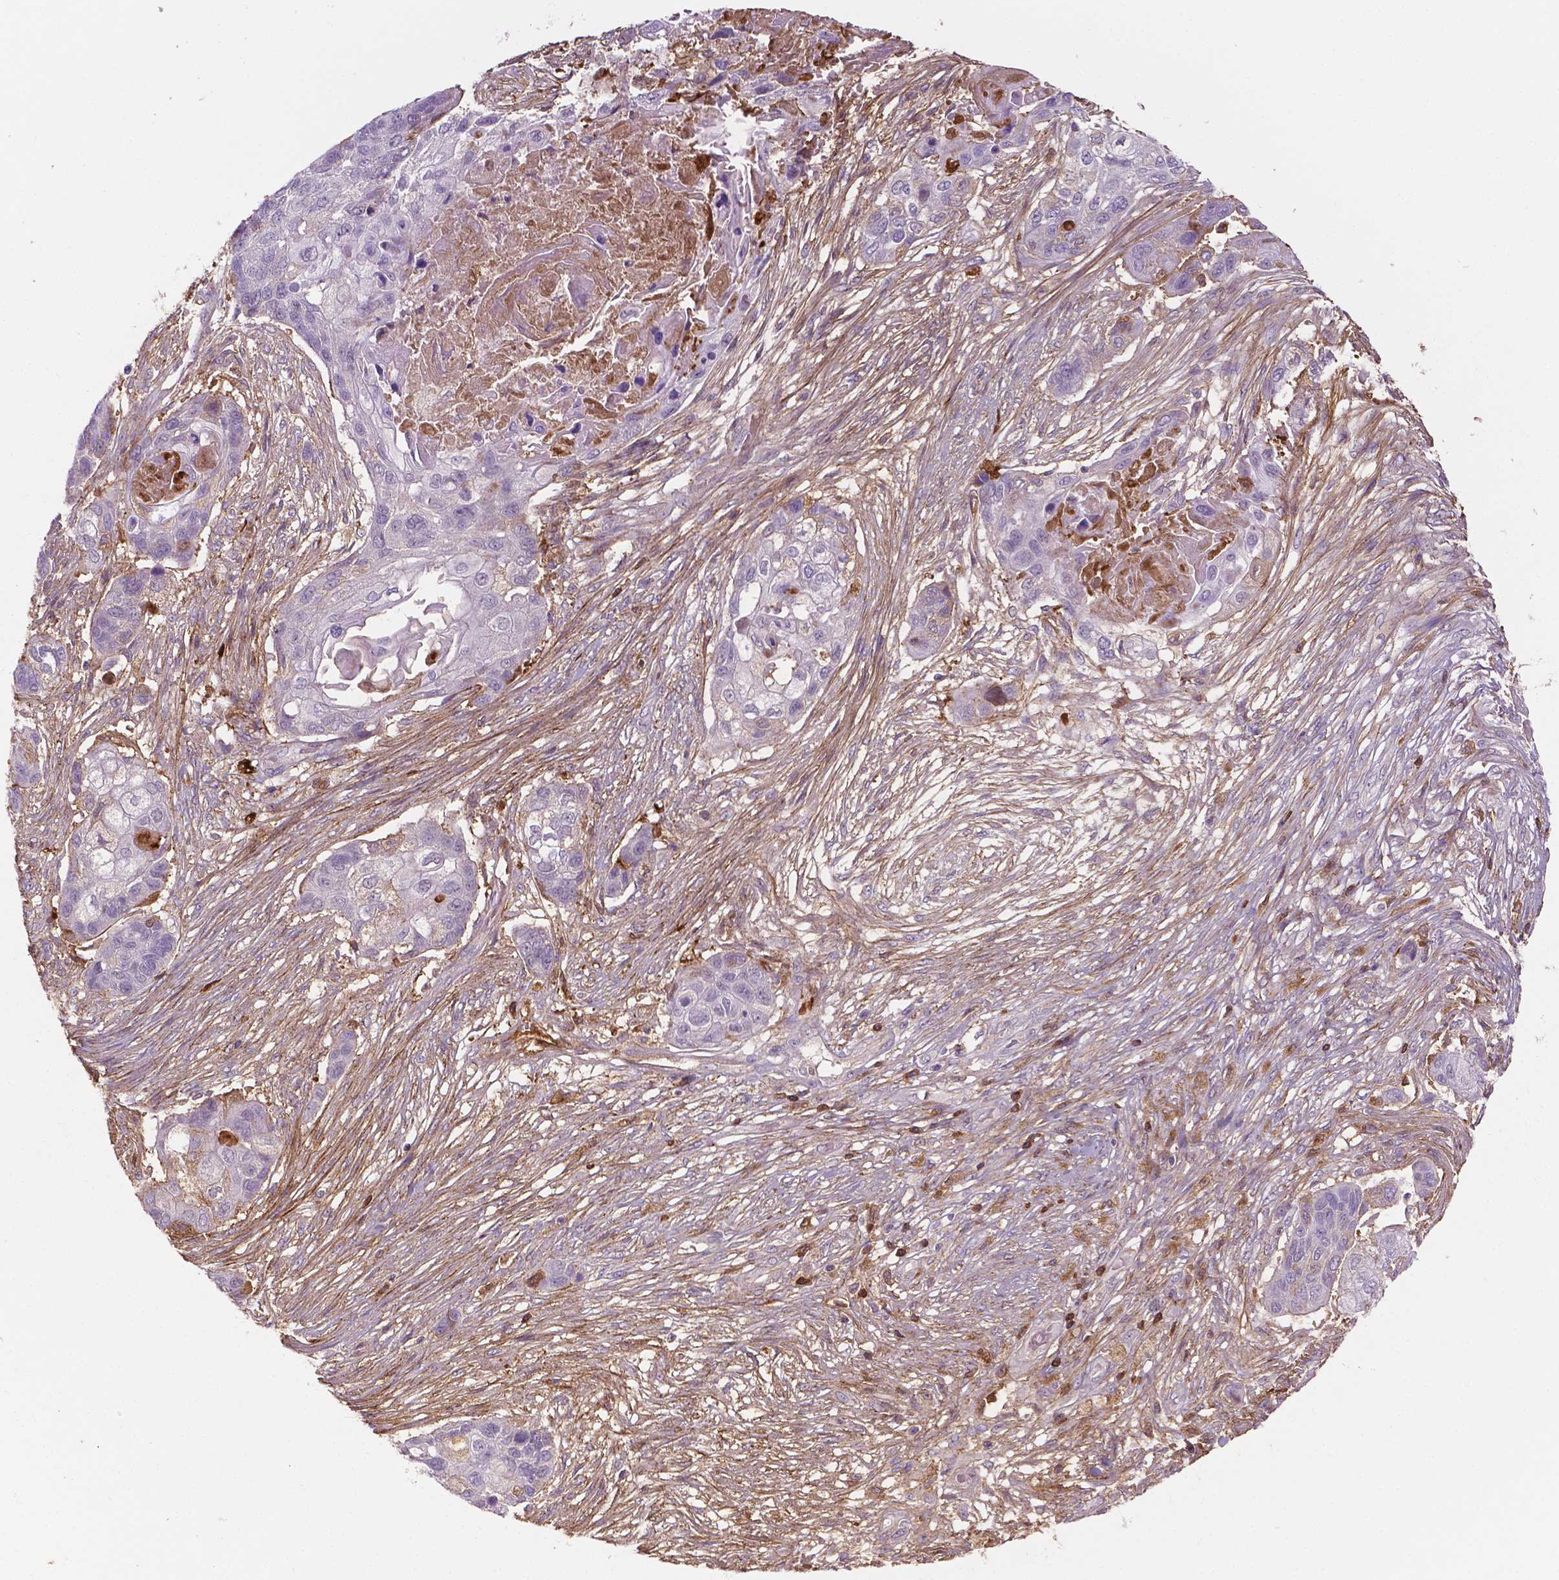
{"staining": {"intensity": "negative", "quantity": "none", "location": "none"}, "tissue": "lung cancer", "cell_type": "Tumor cells", "image_type": "cancer", "snomed": [{"axis": "morphology", "description": "Squamous cell carcinoma, NOS"}, {"axis": "topography", "description": "Lung"}], "caption": "Image shows no significant protein expression in tumor cells of lung cancer (squamous cell carcinoma).", "gene": "FBLN1", "patient": {"sex": "male", "age": 69}}